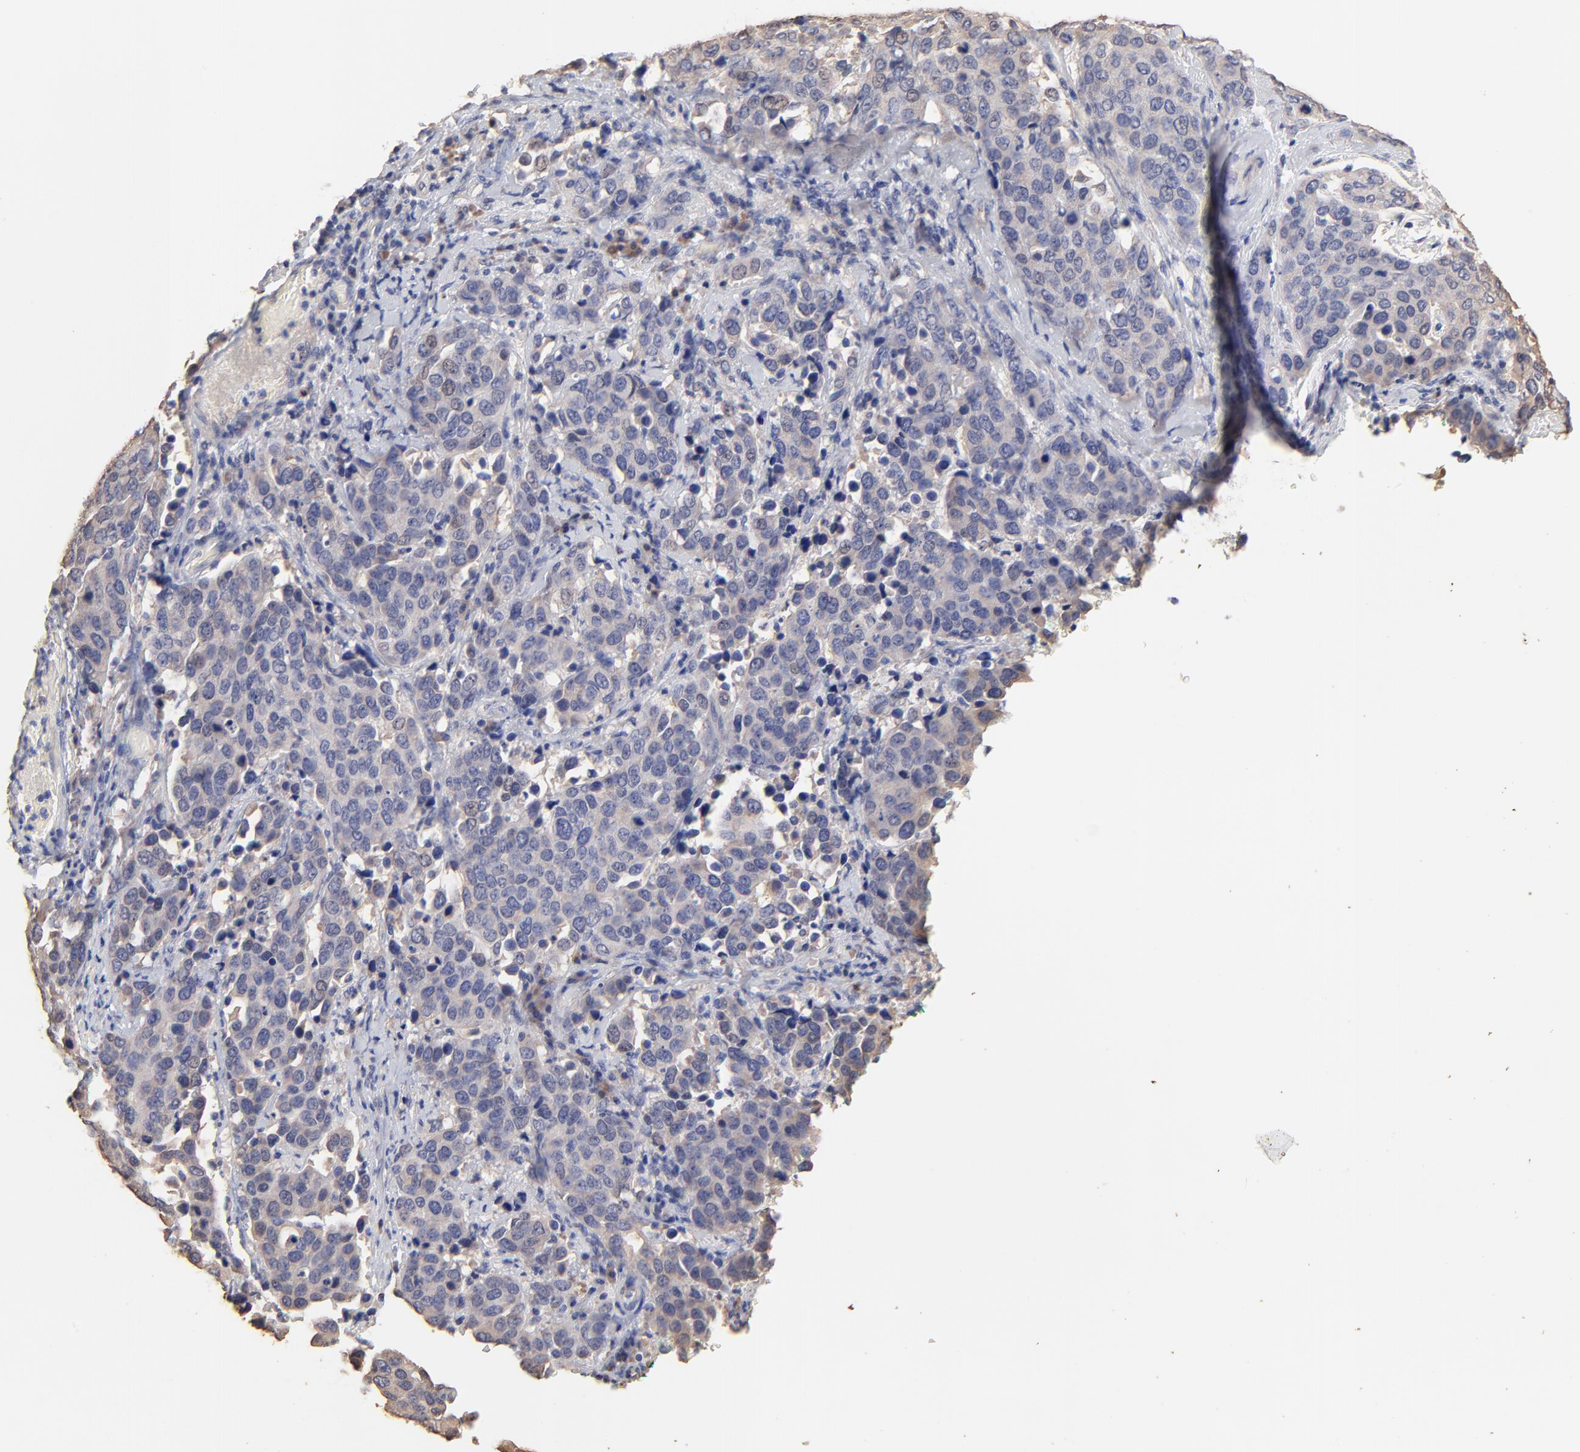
{"staining": {"intensity": "weak", "quantity": "25%-75%", "location": "cytoplasmic/membranous"}, "tissue": "cervical cancer", "cell_type": "Tumor cells", "image_type": "cancer", "snomed": [{"axis": "morphology", "description": "Squamous cell carcinoma, NOS"}, {"axis": "topography", "description": "Cervix"}], "caption": "Protein analysis of squamous cell carcinoma (cervical) tissue shows weak cytoplasmic/membranous staining in about 25%-75% of tumor cells.", "gene": "TWNK", "patient": {"sex": "female", "age": 54}}